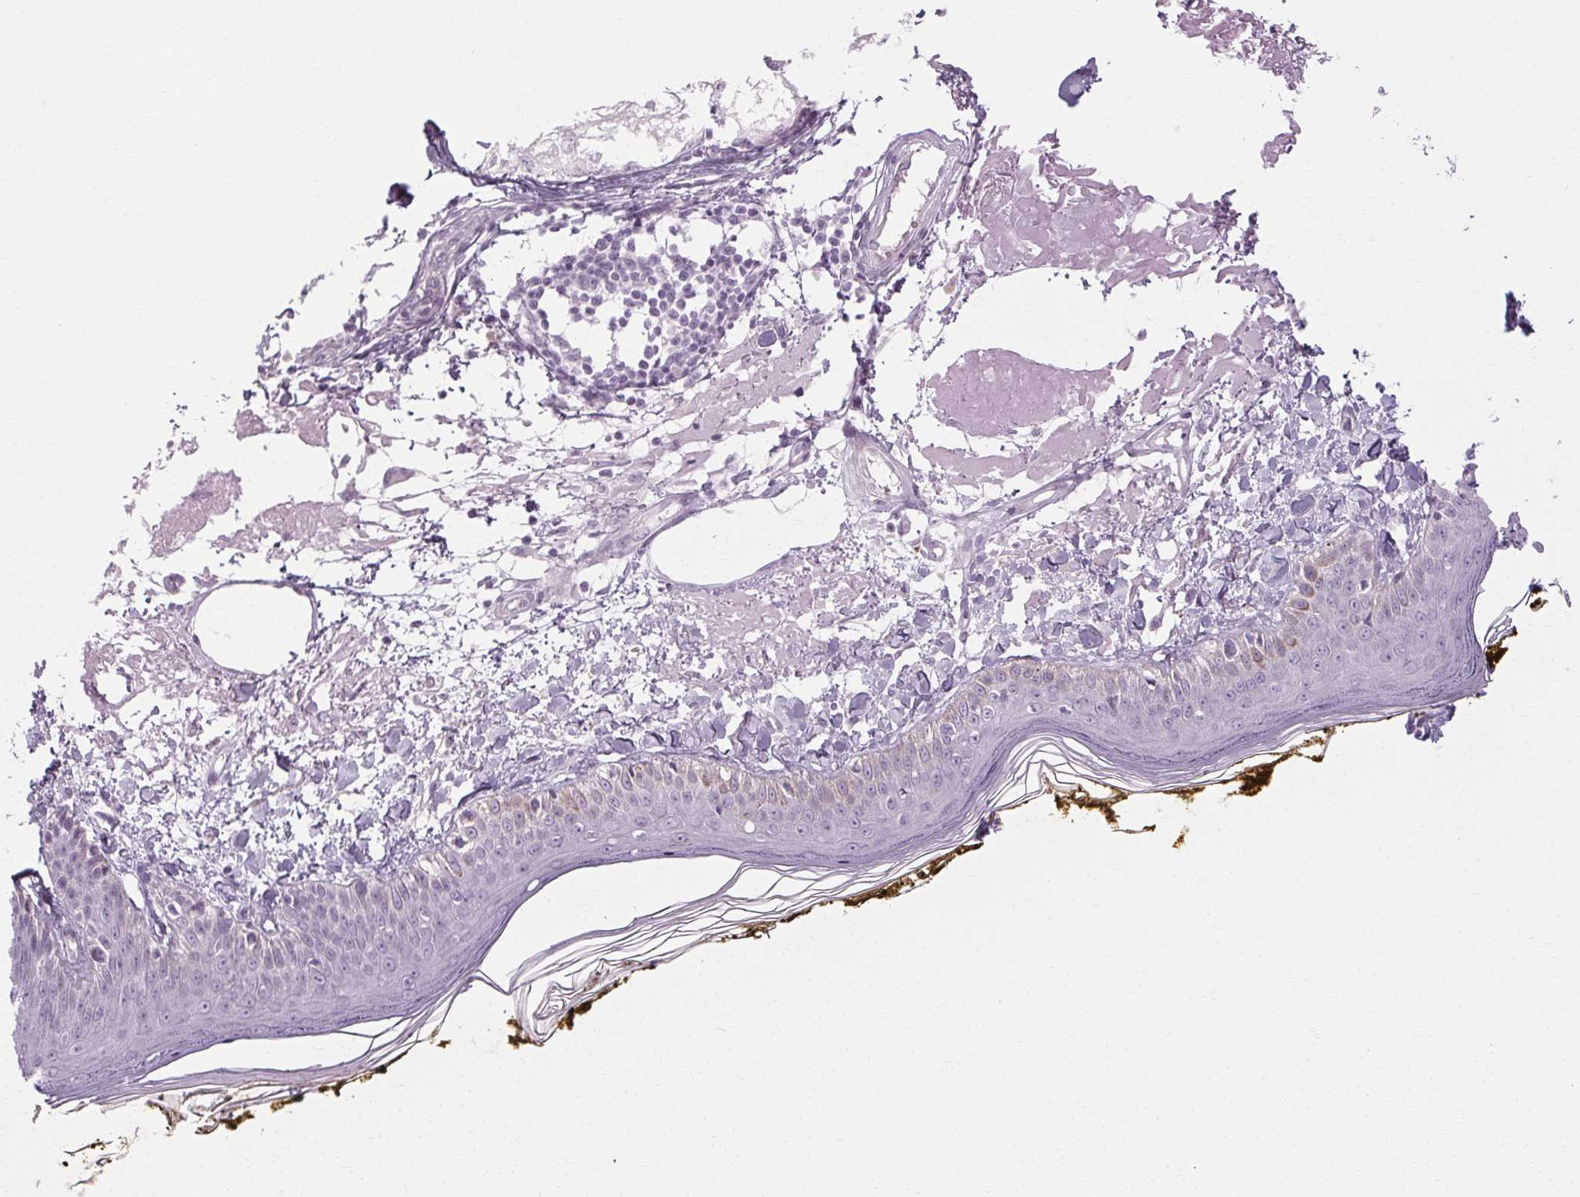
{"staining": {"intensity": "negative", "quantity": "none", "location": "none"}, "tissue": "skin", "cell_type": "Fibroblasts", "image_type": "normal", "snomed": [{"axis": "morphology", "description": "Normal tissue, NOS"}, {"axis": "topography", "description": "Skin"}], "caption": "This histopathology image is of benign skin stained with immunohistochemistry (IHC) to label a protein in brown with the nuclei are counter-stained blue. There is no expression in fibroblasts.", "gene": "POMC", "patient": {"sex": "male", "age": 76}}